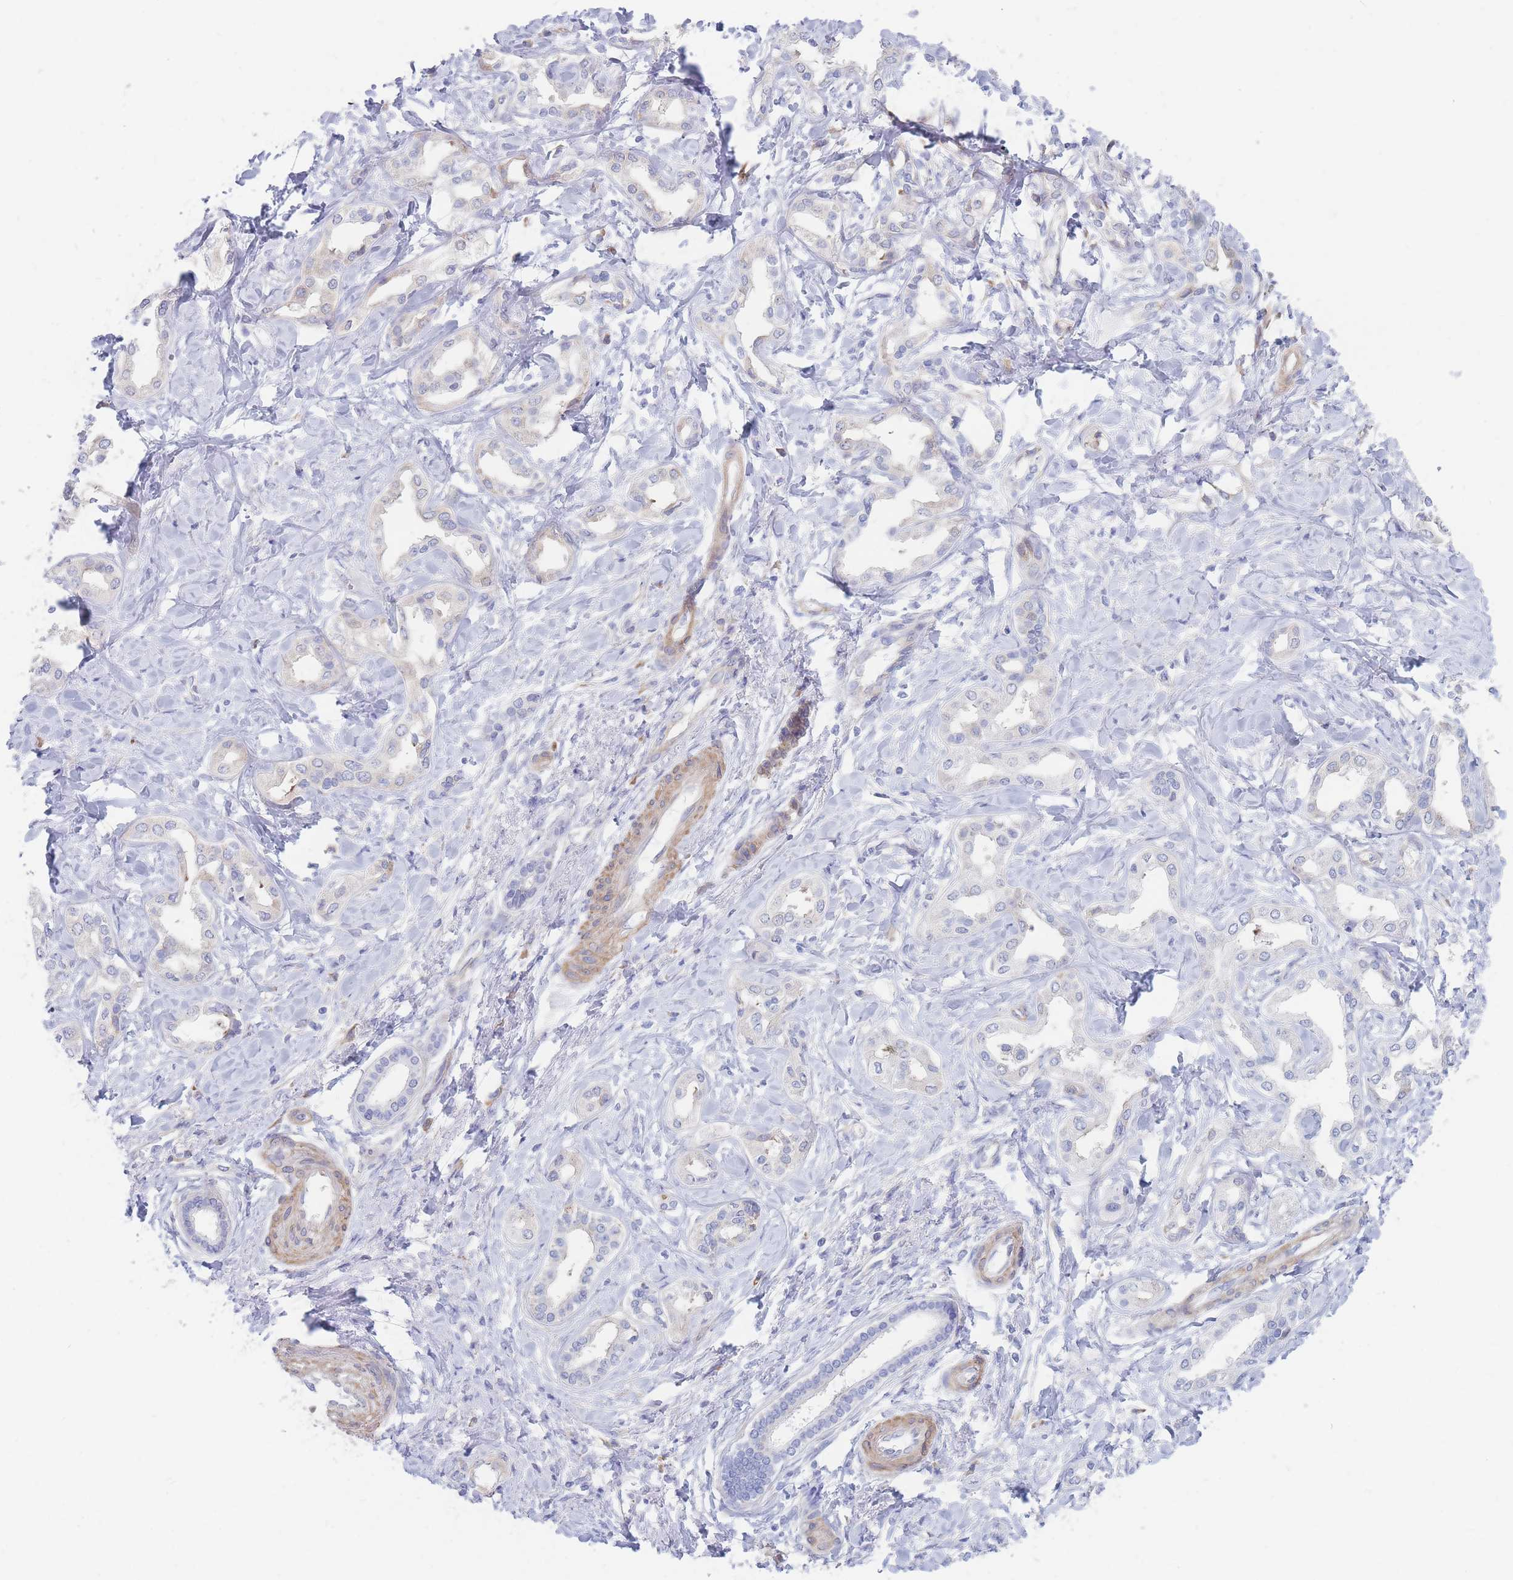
{"staining": {"intensity": "negative", "quantity": "none", "location": "none"}, "tissue": "liver cancer", "cell_type": "Tumor cells", "image_type": "cancer", "snomed": [{"axis": "morphology", "description": "Cholangiocarcinoma"}, {"axis": "topography", "description": "Liver"}], "caption": "DAB (3,3'-diaminobenzidine) immunohistochemical staining of human liver cancer exhibits no significant staining in tumor cells.", "gene": "RPL8", "patient": {"sex": "female", "age": 77}}